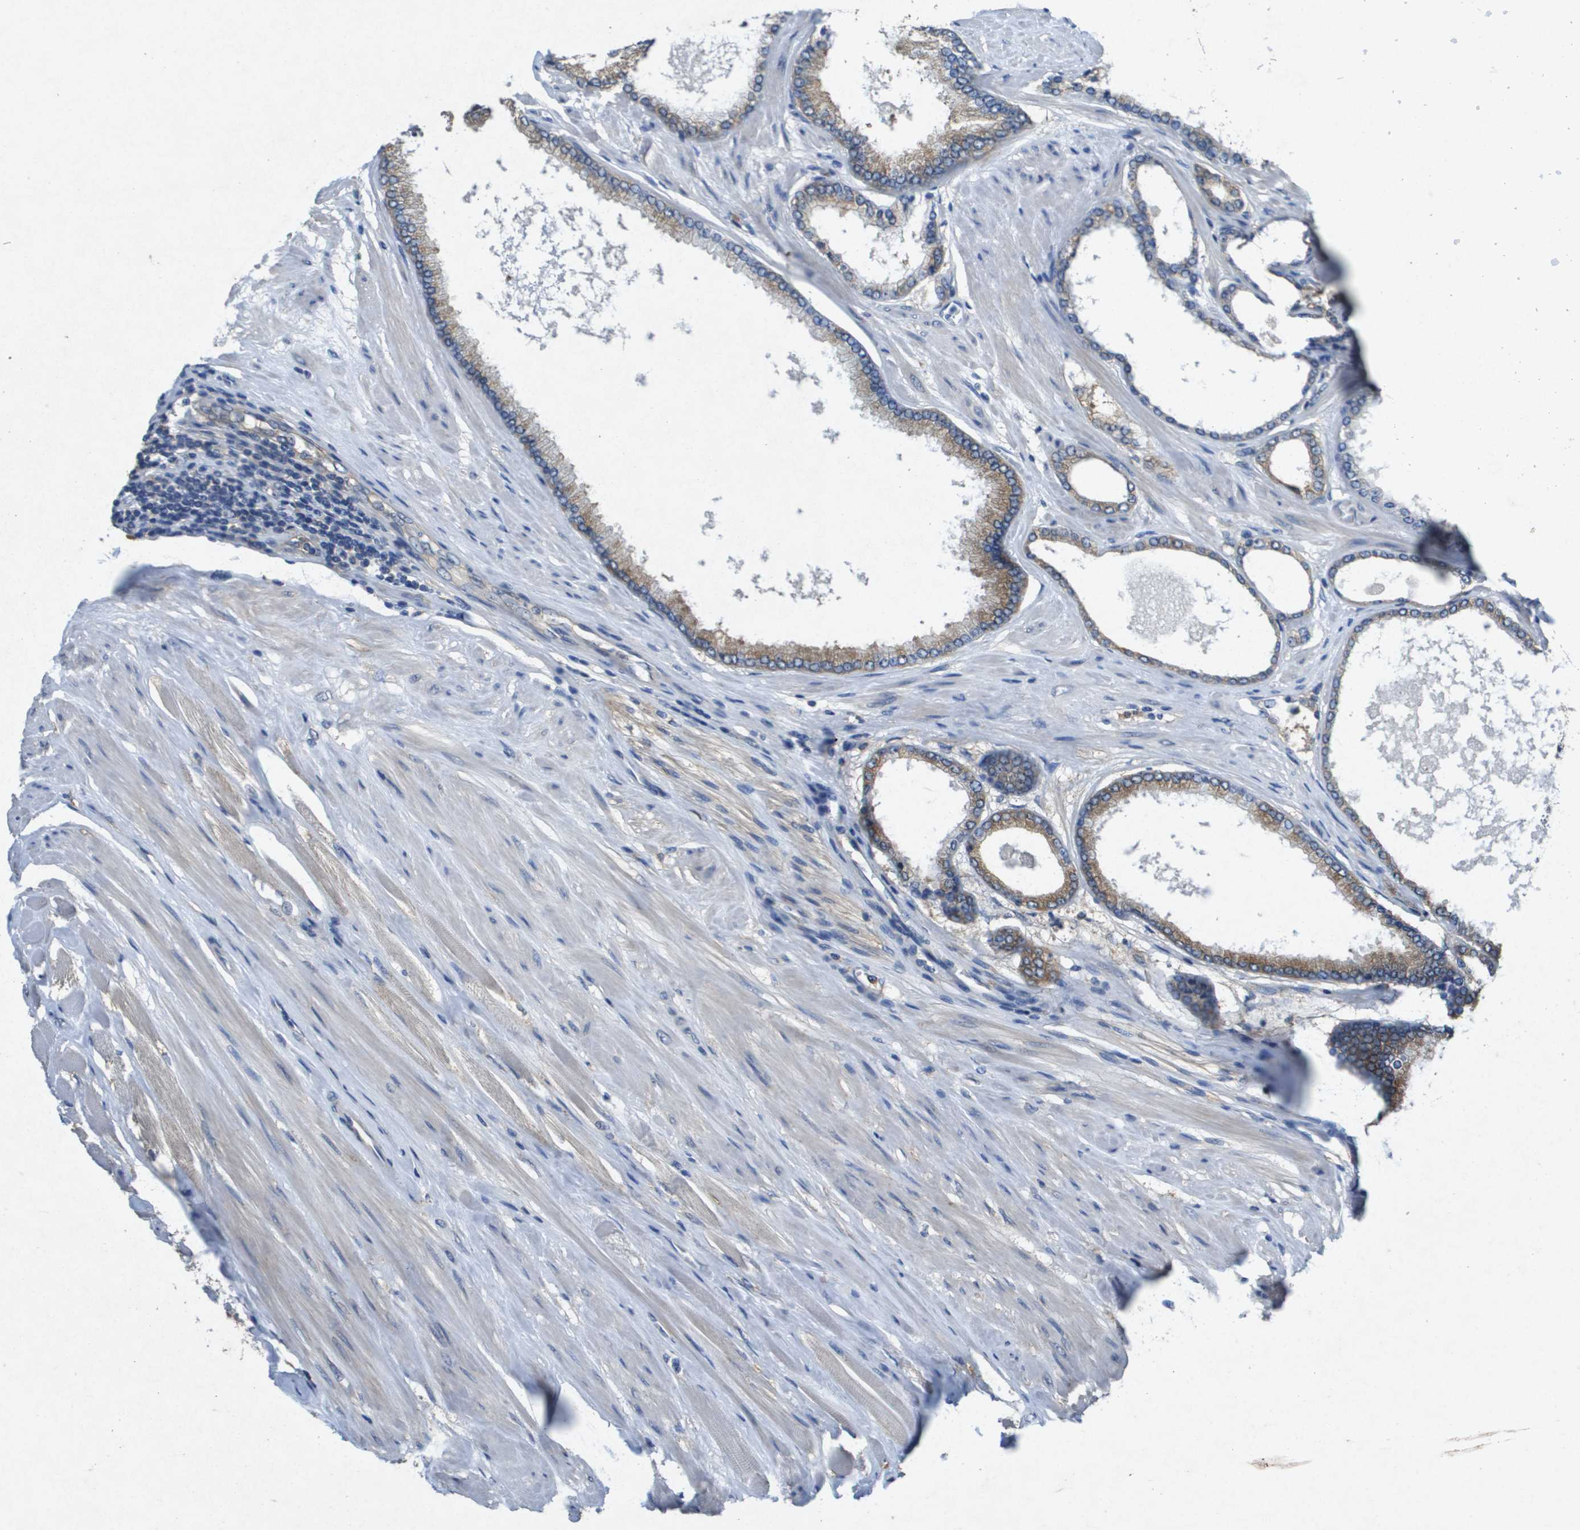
{"staining": {"intensity": "moderate", "quantity": "25%-75%", "location": "cytoplasmic/membranous"}, "tissue": "prostate cancer", "cell_type": "Tumor cells", "image_type": "cancer", "snomed": [{"axis": "morphology", "description": "Adenocarcinoma, High grade"}, {"axis": "topography", "description": "Prostate"}], "caption": "Prostate cancer (adenocarcinoma (high-grade)) was stained to show a protein in brown. There is medium levels of moderate cytoplasmic/membranous expression in about 25%-75% of tumor cells. The staining is performed using DAB (3,3'-diaminobenzidine) brown chromogen to label protein expression. The nuclei are counter-stained blue using hematoxylin.", "gene": "PTPRT", "patient": {"sex": "male", "age": 61}}